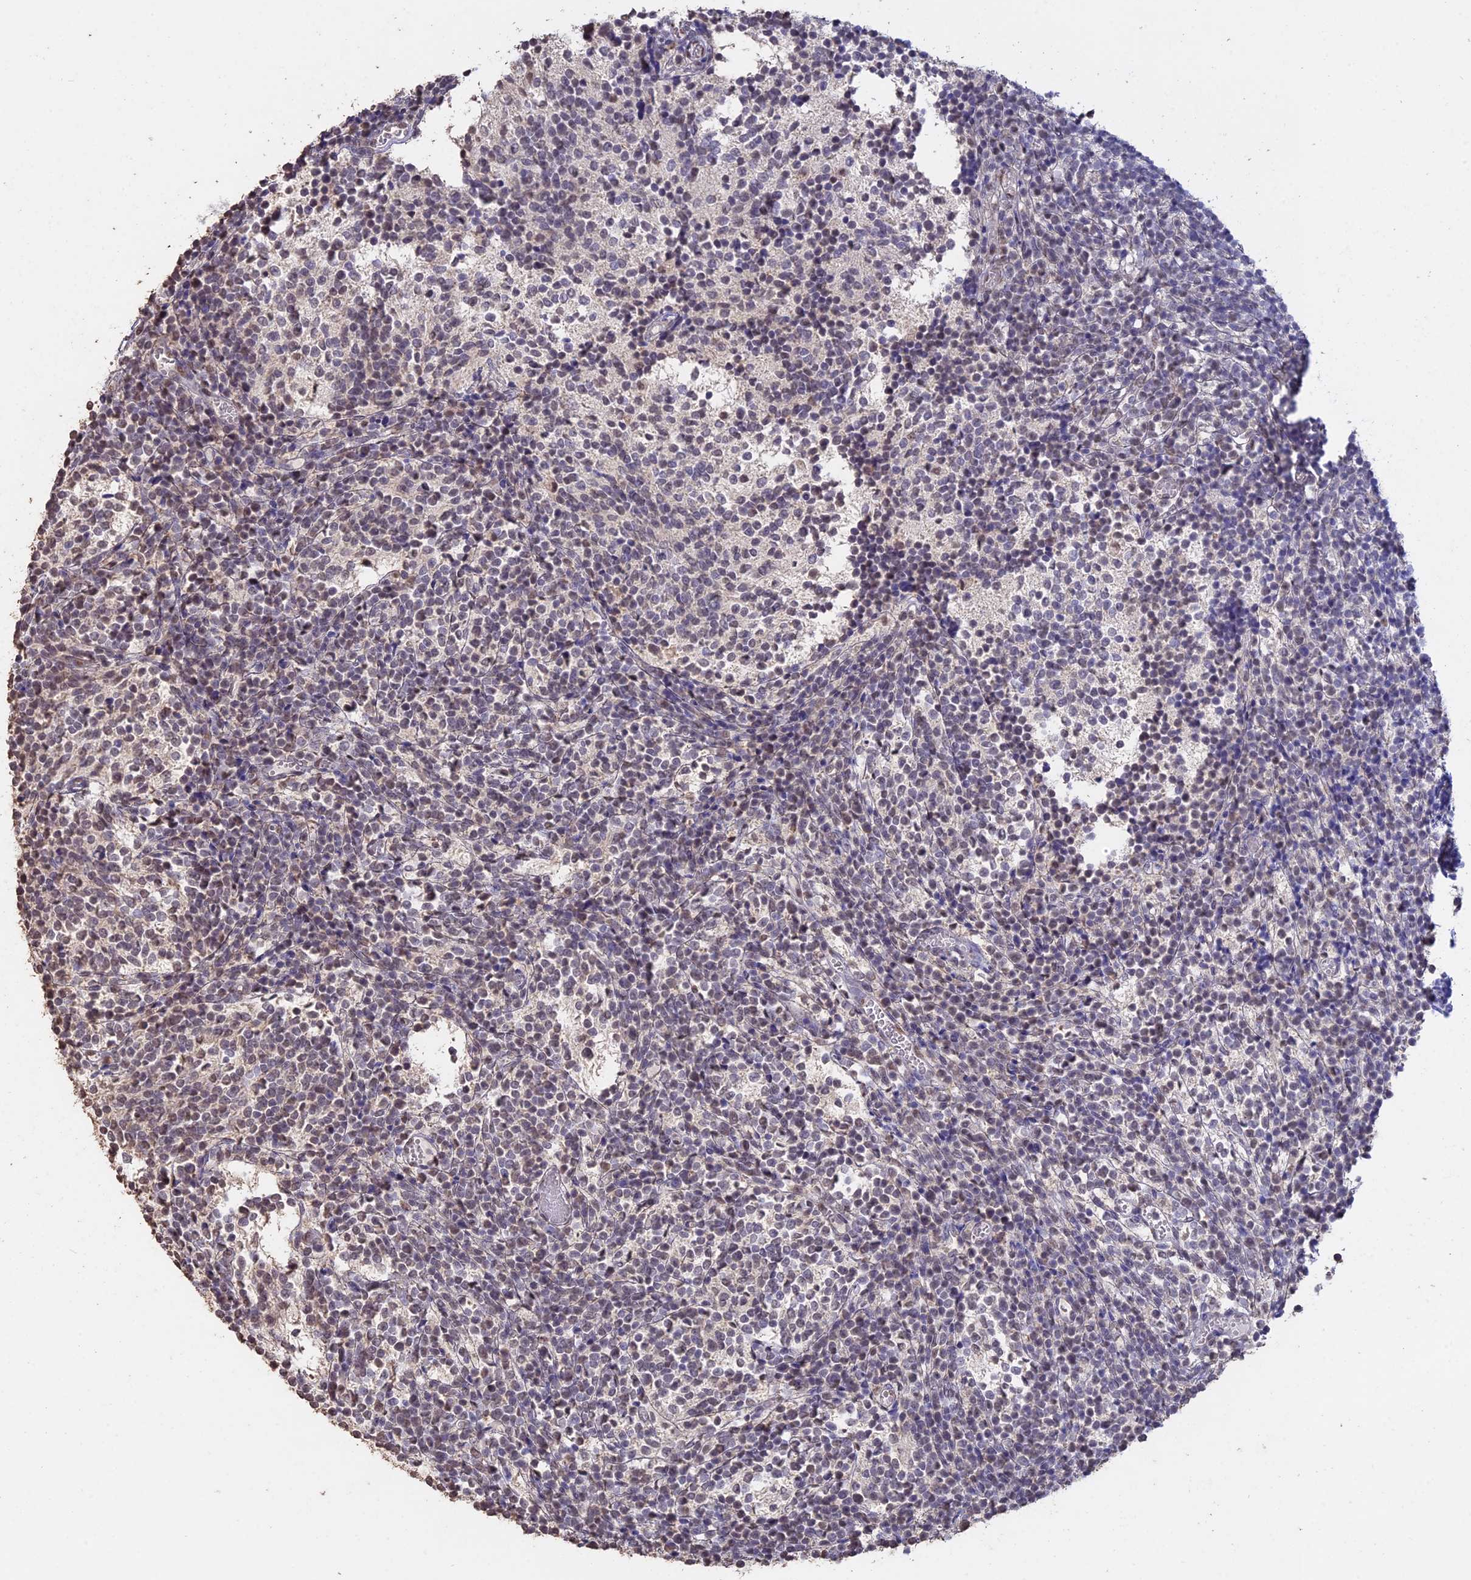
{"staining": {"intensity": "weak", "quantity": "25%-75%", "location": "nuclear"}, "tissue": "glioma", "cell_type": "Tumor cells", "image_type": "cancer", "snomed": [{"axis": "morphology", "description": "Glioma, malignant, Low grade"}, {"axis": "topography", "description": "Brain"}], "caption": "Immunohistochemistry (IHC) histopathology image of human glioma stained for a protein (brown), which reveals low levels of weak nuclear positivity in approximately 25%-75% of tumor cells.", "gene": "PSMC6", "patient": {"sex": "female", "age": 1}}